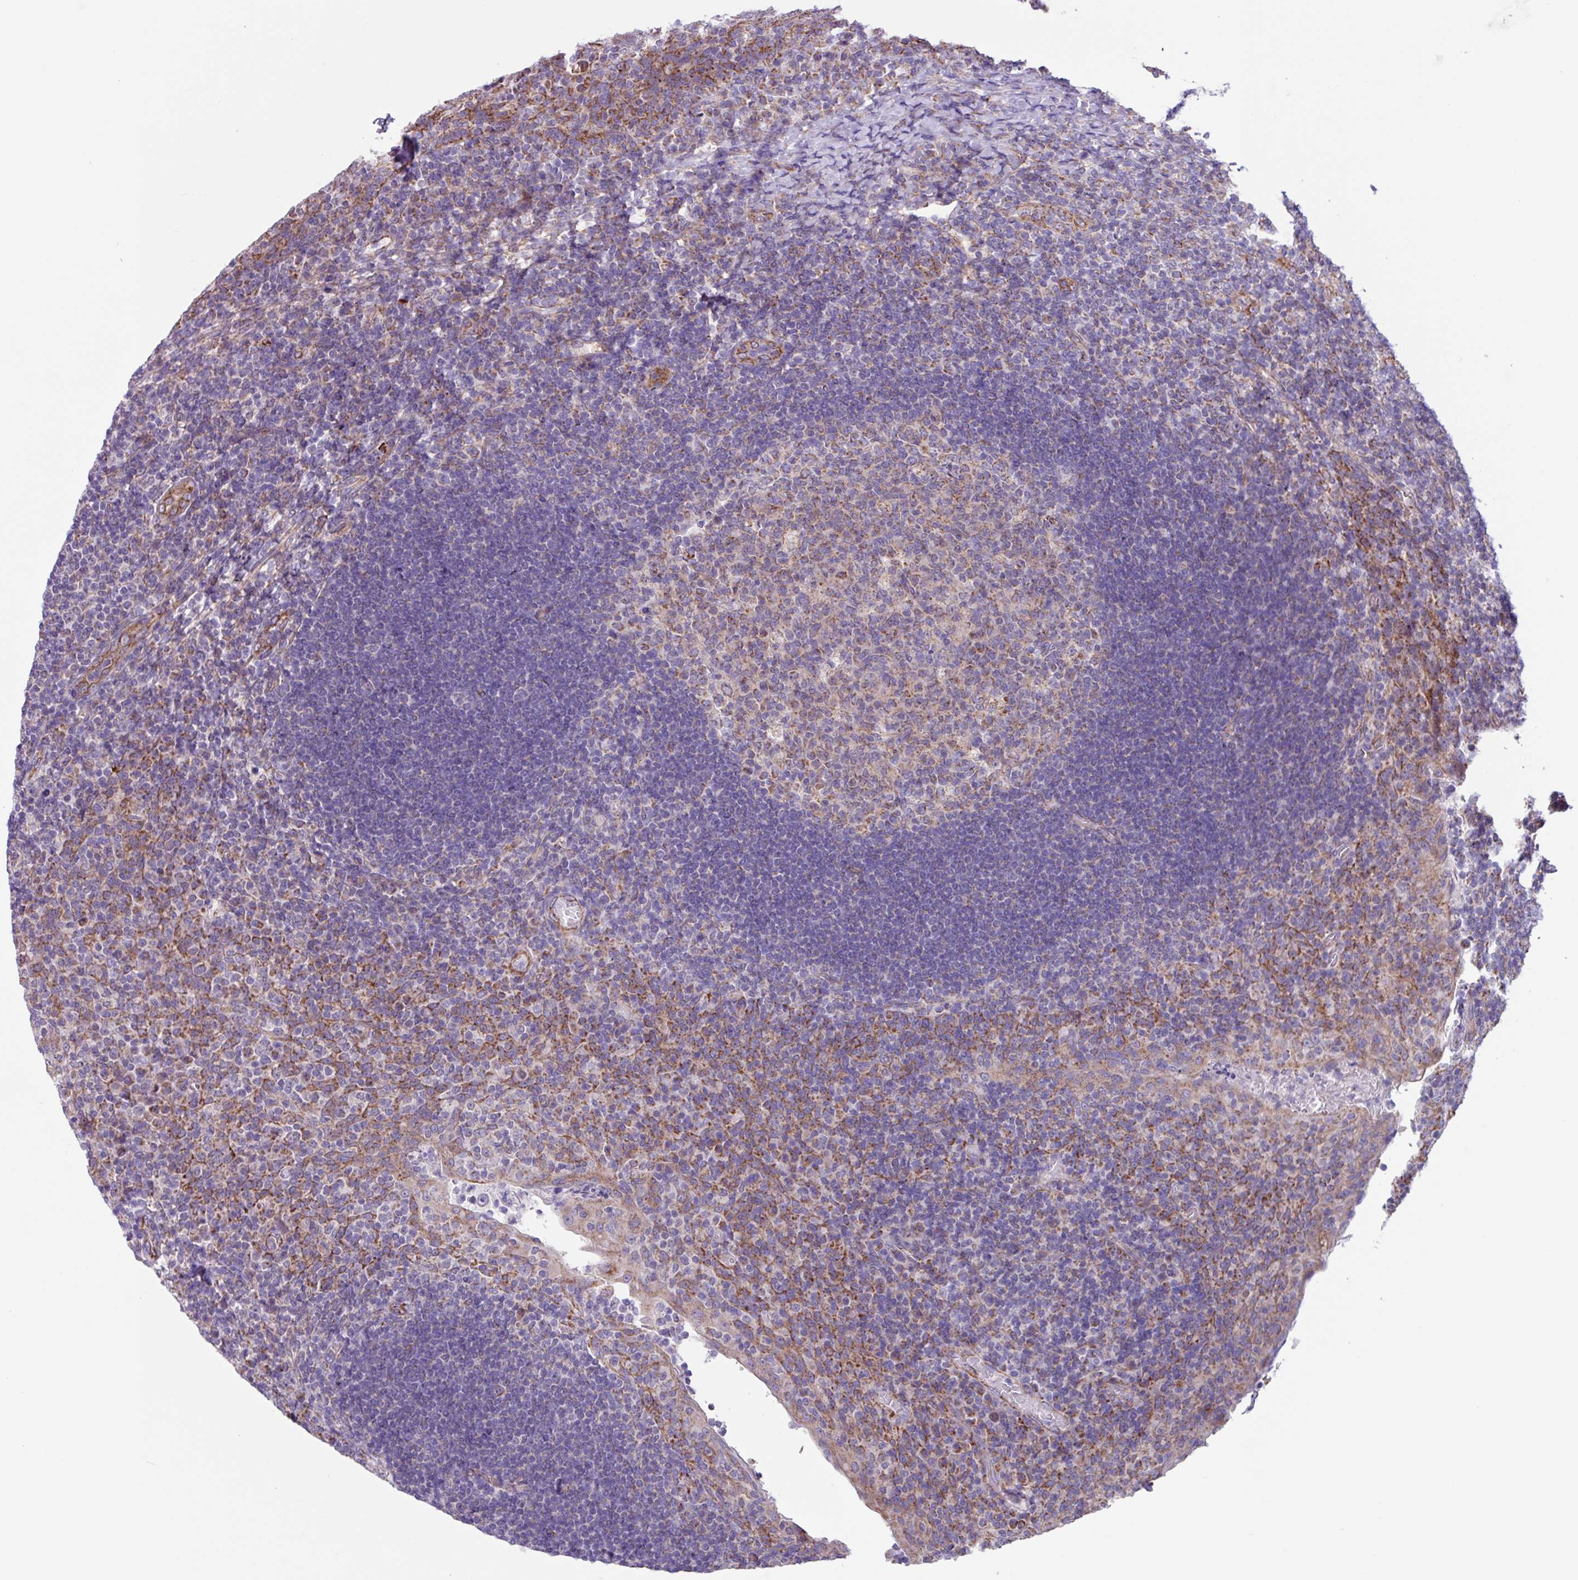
{"staining": {"intensity": "moderate", "quantity": "25%-75%", "location": "cytoplasmic/membranous"}, "tissue": "tonsil", "cell_type": "Germinal center cells", "image_type": "normal", "snomed": [{"axis": "morphology", "description": "Normal tissue, NOS"}, {"axis": "topography", "description": "Tonsil"}], "caption": "The image exhibits staining of unremarkable tonsil, revealing moderate cytoplasmic/membranous protein positivity (brown color) within germinal center cells.", "gene": "OTULIN", "patient": {"sex": "male", "age": 17}}